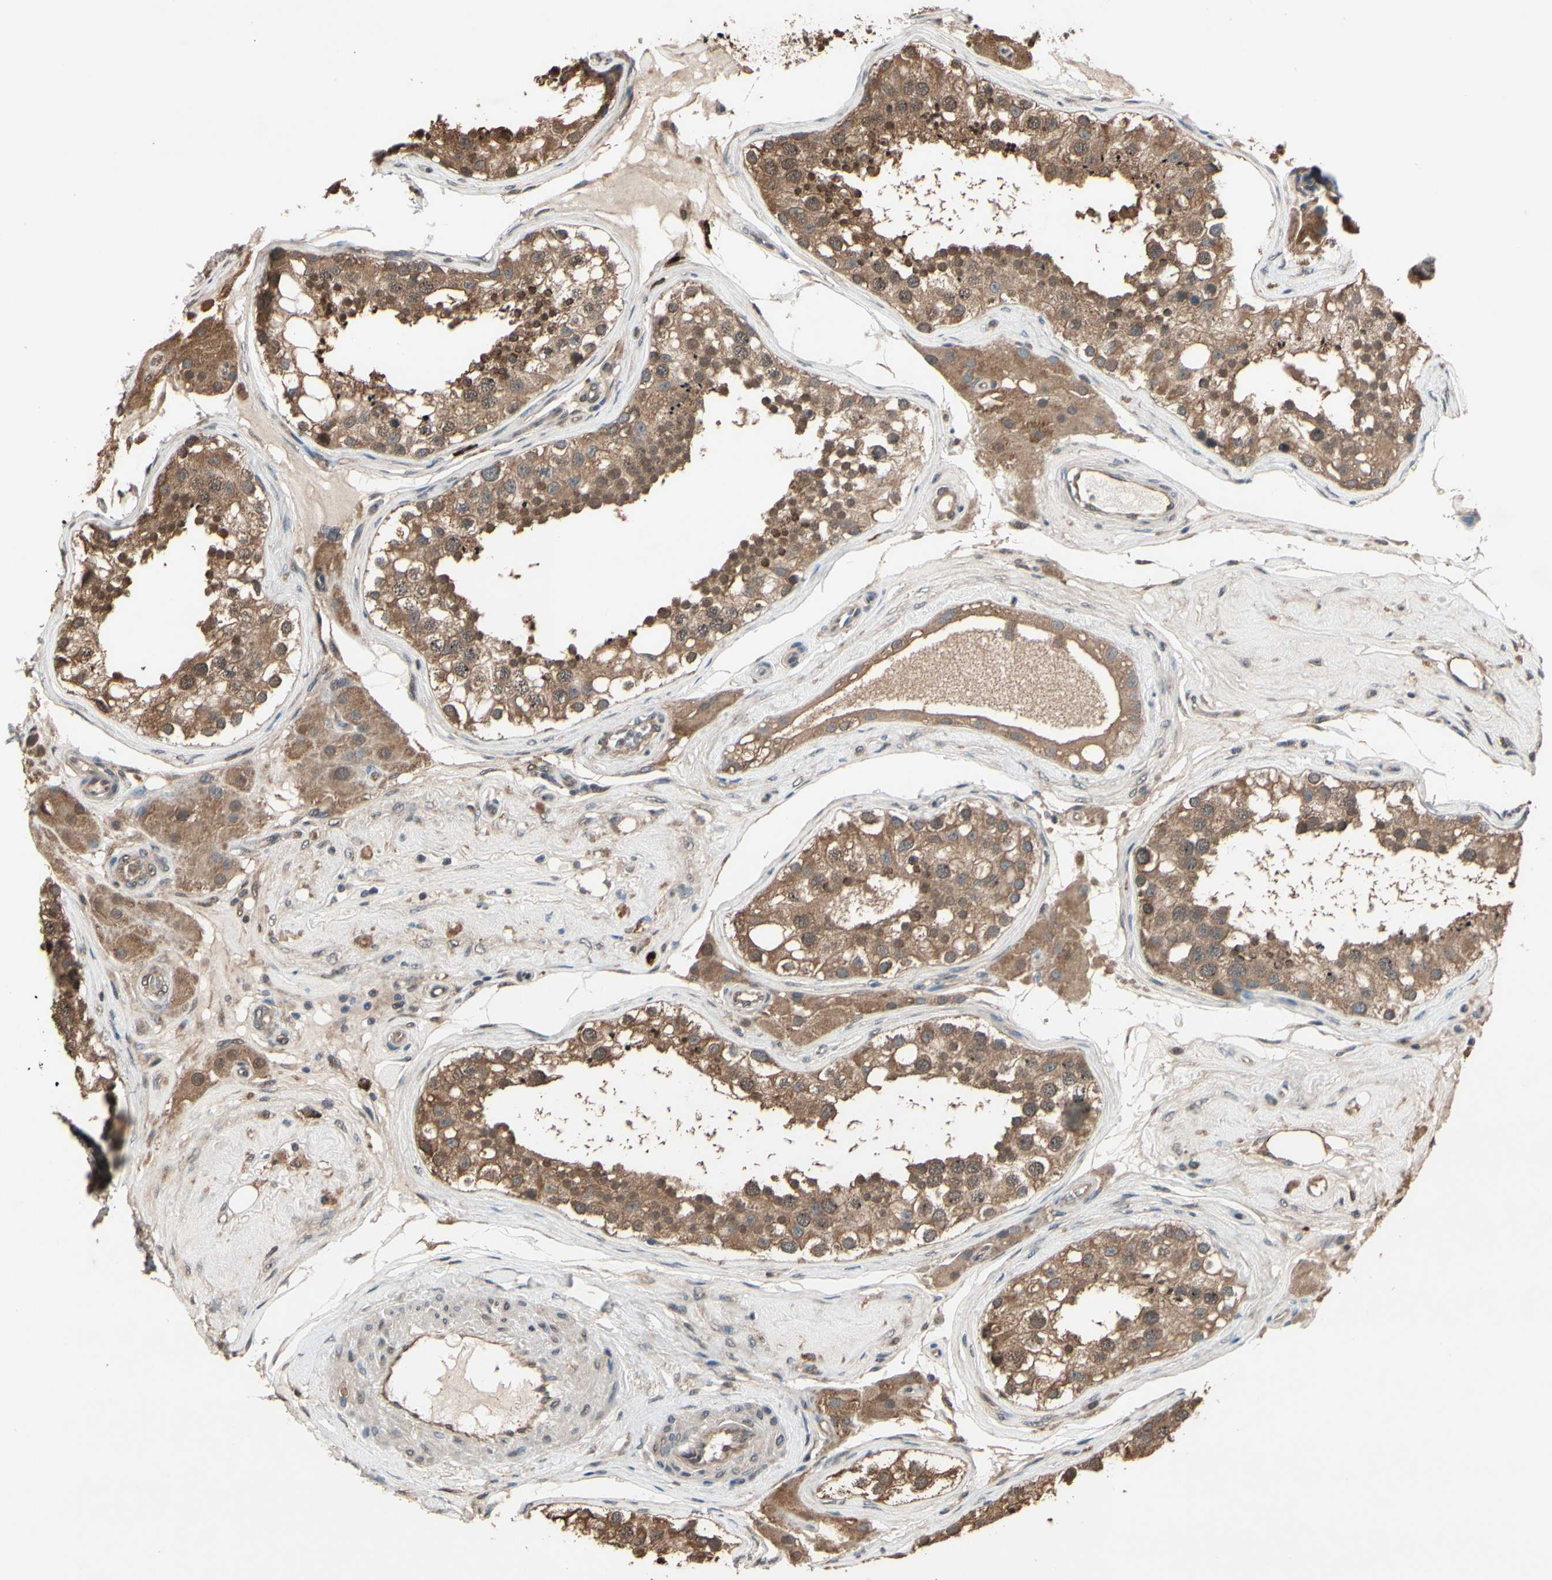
{"staining": {"intensity": "moderate", "quantity": ">75%", "location": "cytoplasmic/membranous,nuclear"}, "tissue": "testis", "cell_type": "Cells in seminiferous ducts", "image_type": "normal", "snomed": [{"axis": "morphology", "description": "Normal tissue, NOS"}, {"axis": "topography", "description": "Testis"}], "caption": "Normal testis shows moderate cytoplasmic/membranous,nuclear expression in about >75% of cells in seminiferous ducts.", "gene": "PNPLA7", "patient": {"sex": "male", "age": 68}}